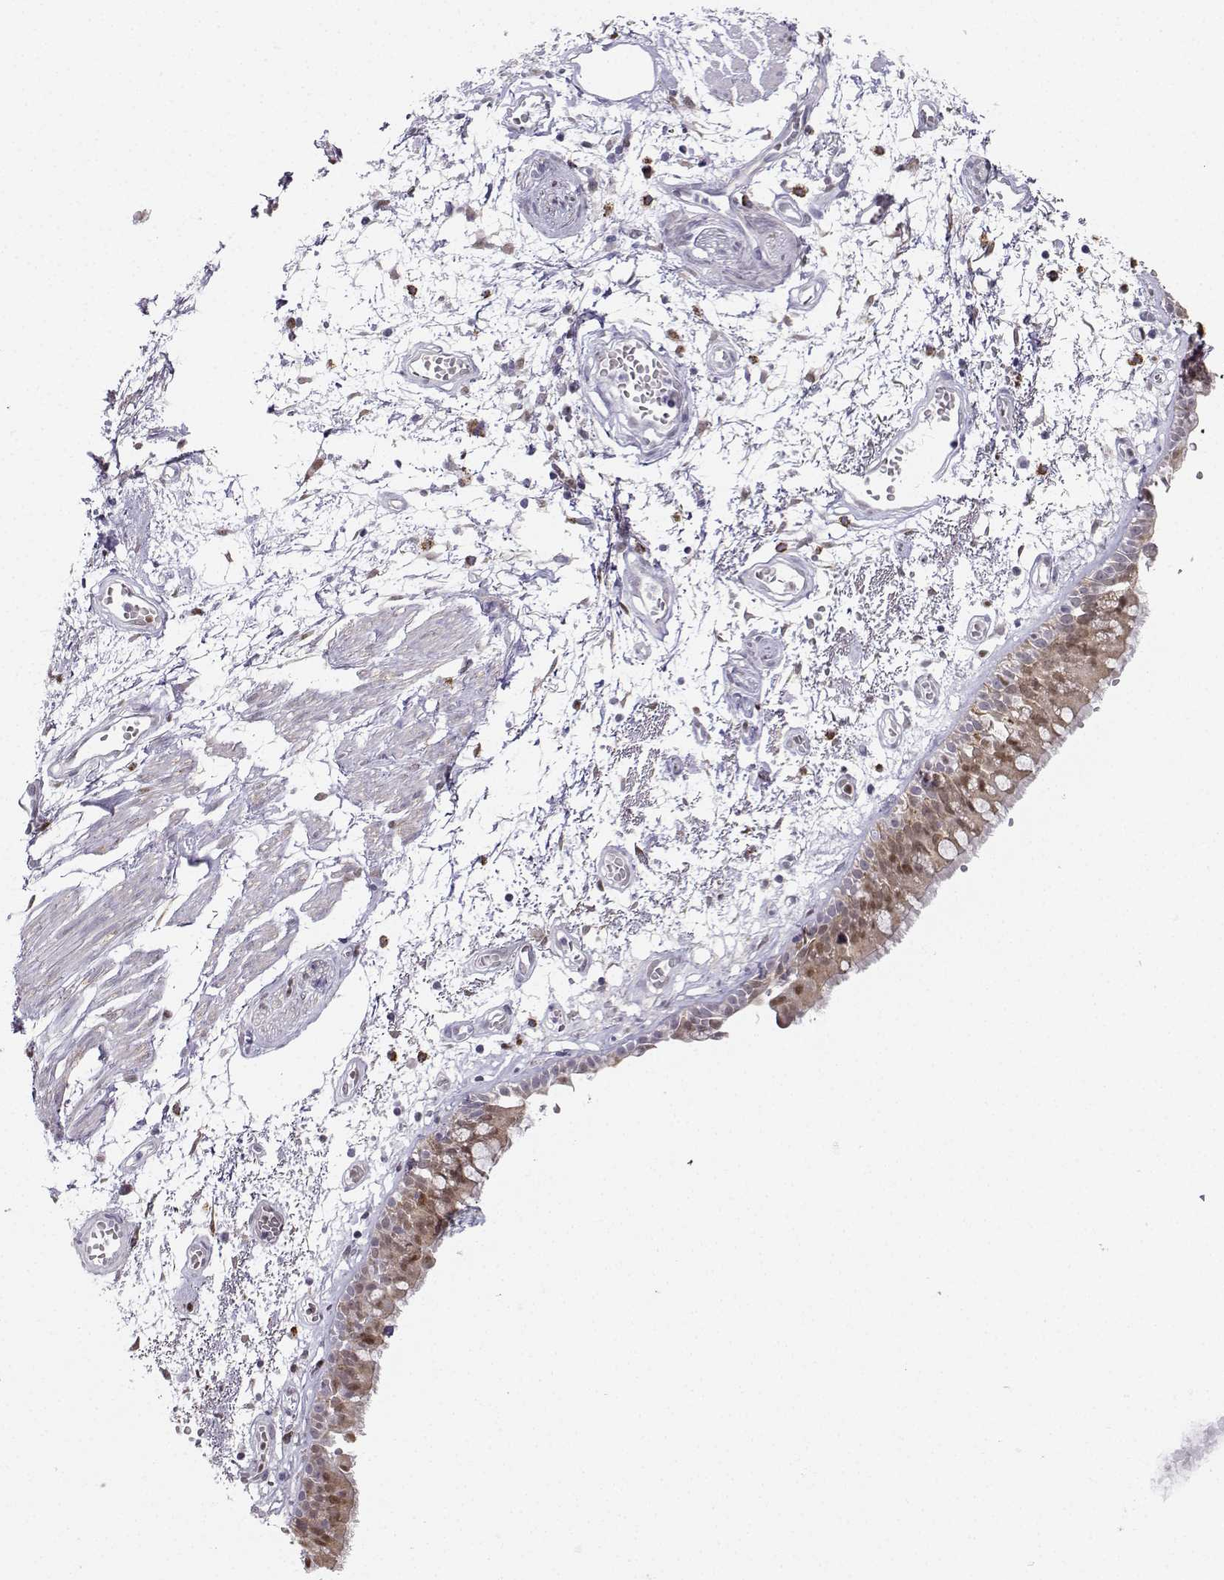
{"staining": {"intensity": "weak", "quantity": ">75%", "location": "cytoplasmic/membranous"}, "tissue": "bronchus", "cell_type": "Respiratory epithelial cells", "image_type": "normal", "snomed": [{"axis": "morphology", "description": "Normal tissue, NOS"}, {"axis": "morphology", "description": "Squamous cell carcinoma, NOS"}, {"axis": "topography", "description": "Cartilage tissue"}, {"axis": "topography", "description": "Bronchus"}, {"axis": "topography", "description": "Lung"}], "caption": "Respiratory epithelial cells show weak cytoplasmic/membranous staining in about >75% of cells in normal bronchus.", "gene": "DCLK3", "patient": {"sex": "male", "age": 66}}